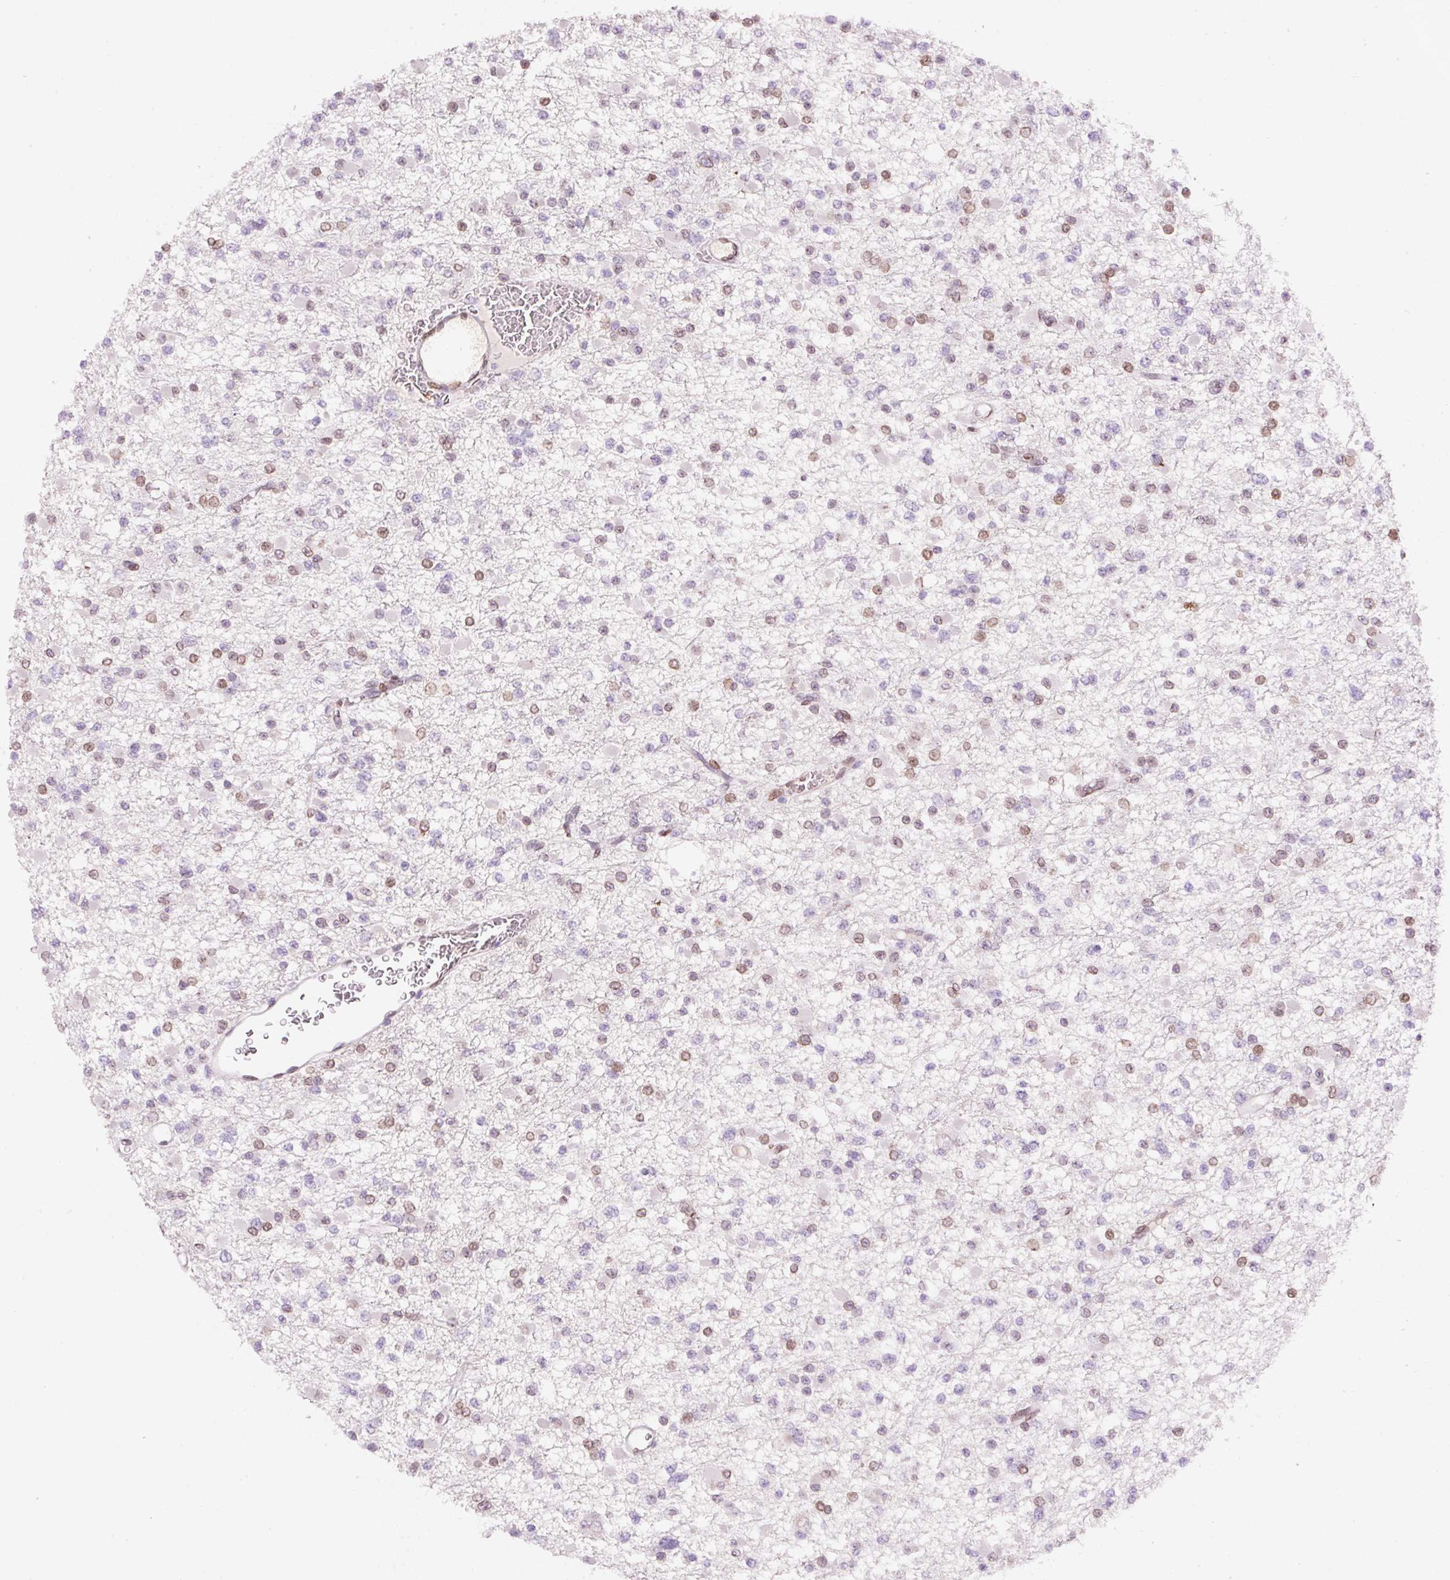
{"staining": {"intensity": "moderate", "quantity": "25%-75%", "location": "cytoplasmic/membranous,nuclear"}, "tissue": "glioma", "cell_type": "Tumor cells", "image_type": "cancer", "snomed": [{"axis": "morphology", "description": "Glioma, malignant, Low grade"}, {"axis": "topography", "description": "Brain"}], "caption": "Tumor cells reveal moderate cytoplasmic/membranous and nuclear positivity in about 25%-75% of cells in malignant glioma (low-grade). (Stains: DAB in brown, nuclei in blue, Microscopy: brightfield microscopy at high magnification).", "gene": "ZNF224", "patient": {"sex": "female", "age": 22}}